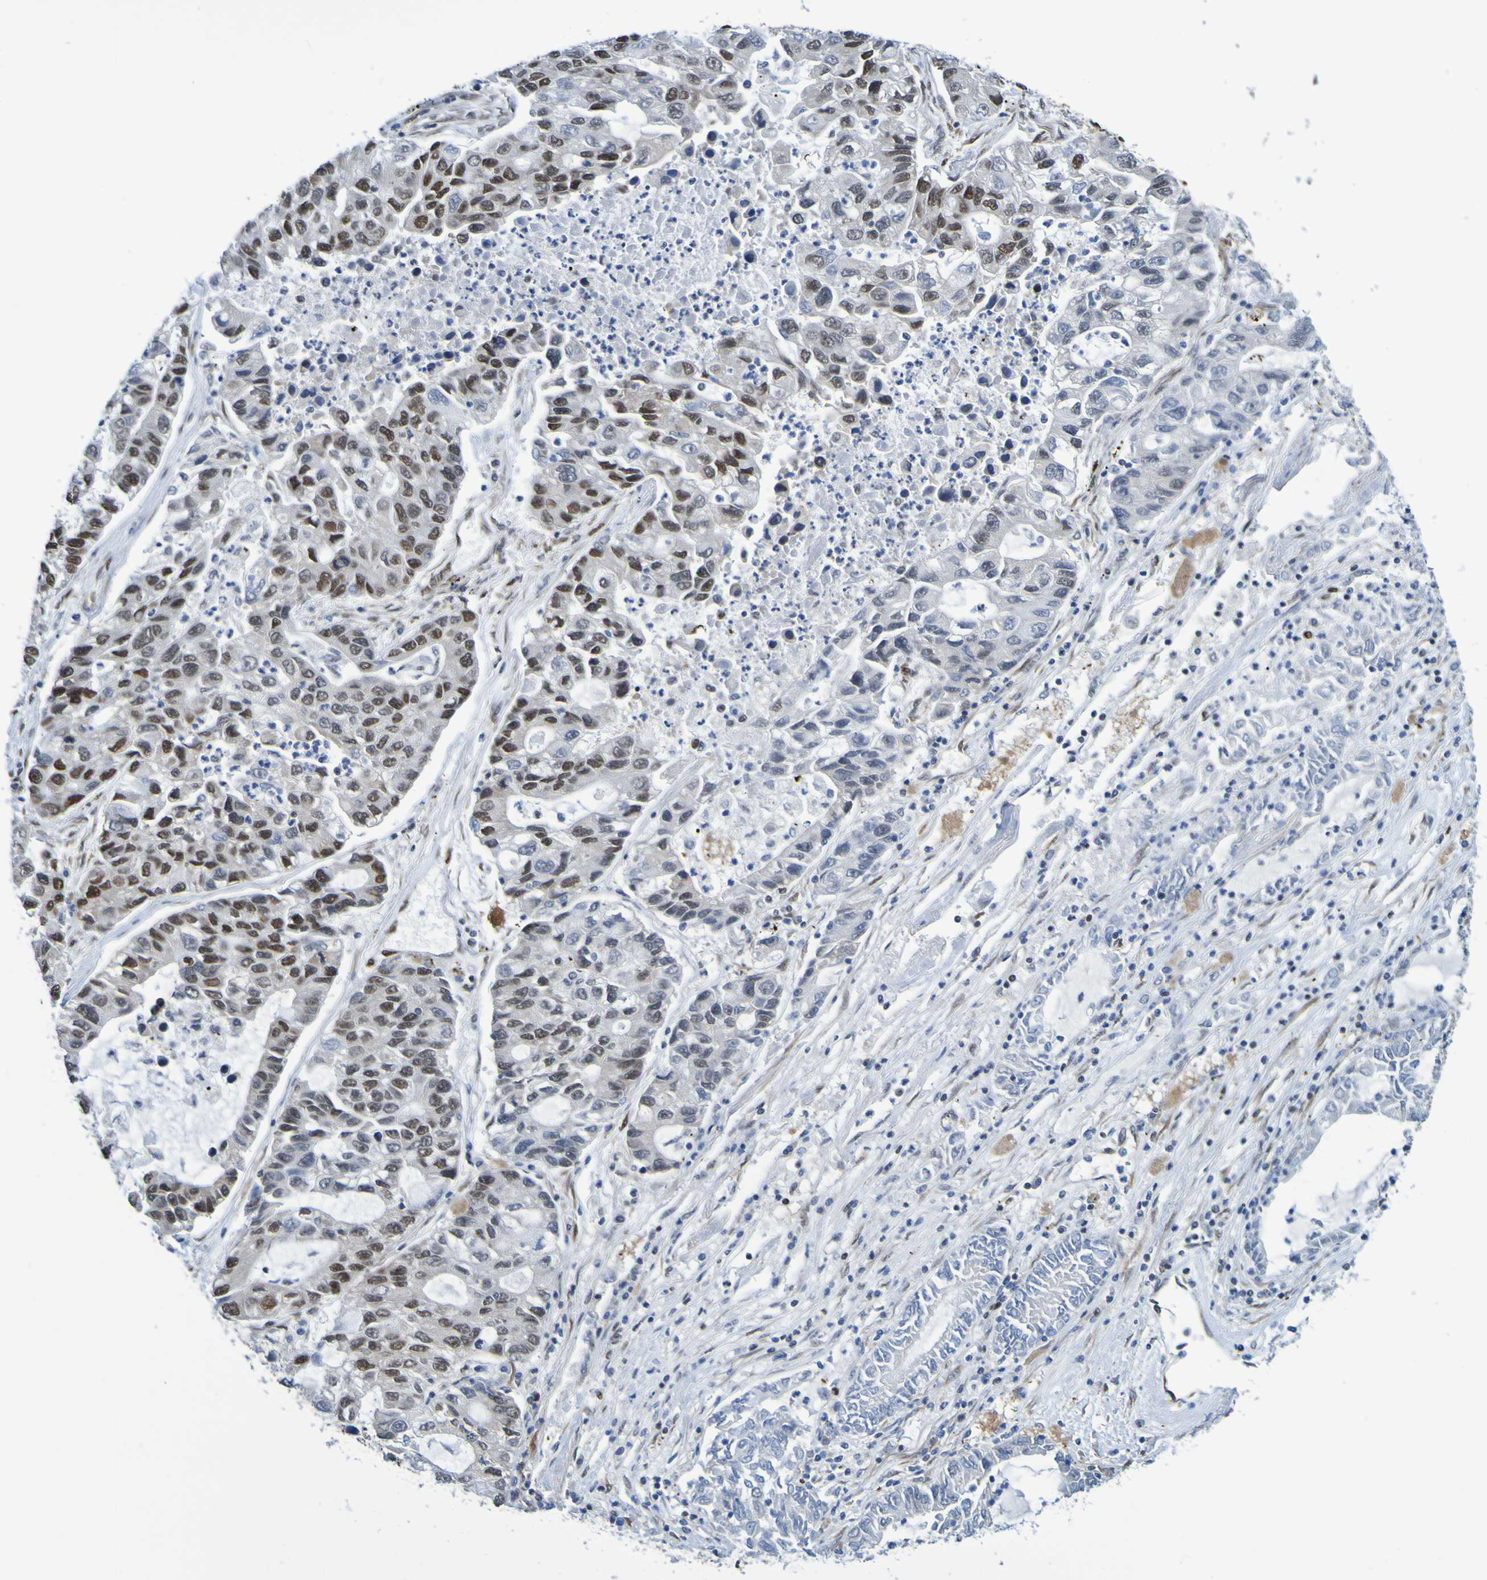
{"staining": {"intensity": "strong", "quantity": "25%-75%", "location": "nuclear"}, "tissue": "lung cancer", "cell_type": "Tumor cells", "image_type": "cancer", "snomed": [{"axis": "morphology", "description": "Adenocarcinoma, NOS"}, {"axis": "topography", "description": "Lung"}], "caption": "Adenocarcinoma (lung) stained with a protein marker reveals strong staining in tumor cells.", "gene": "HDAC2", "patient": {"sex": "female", "age": 51}}